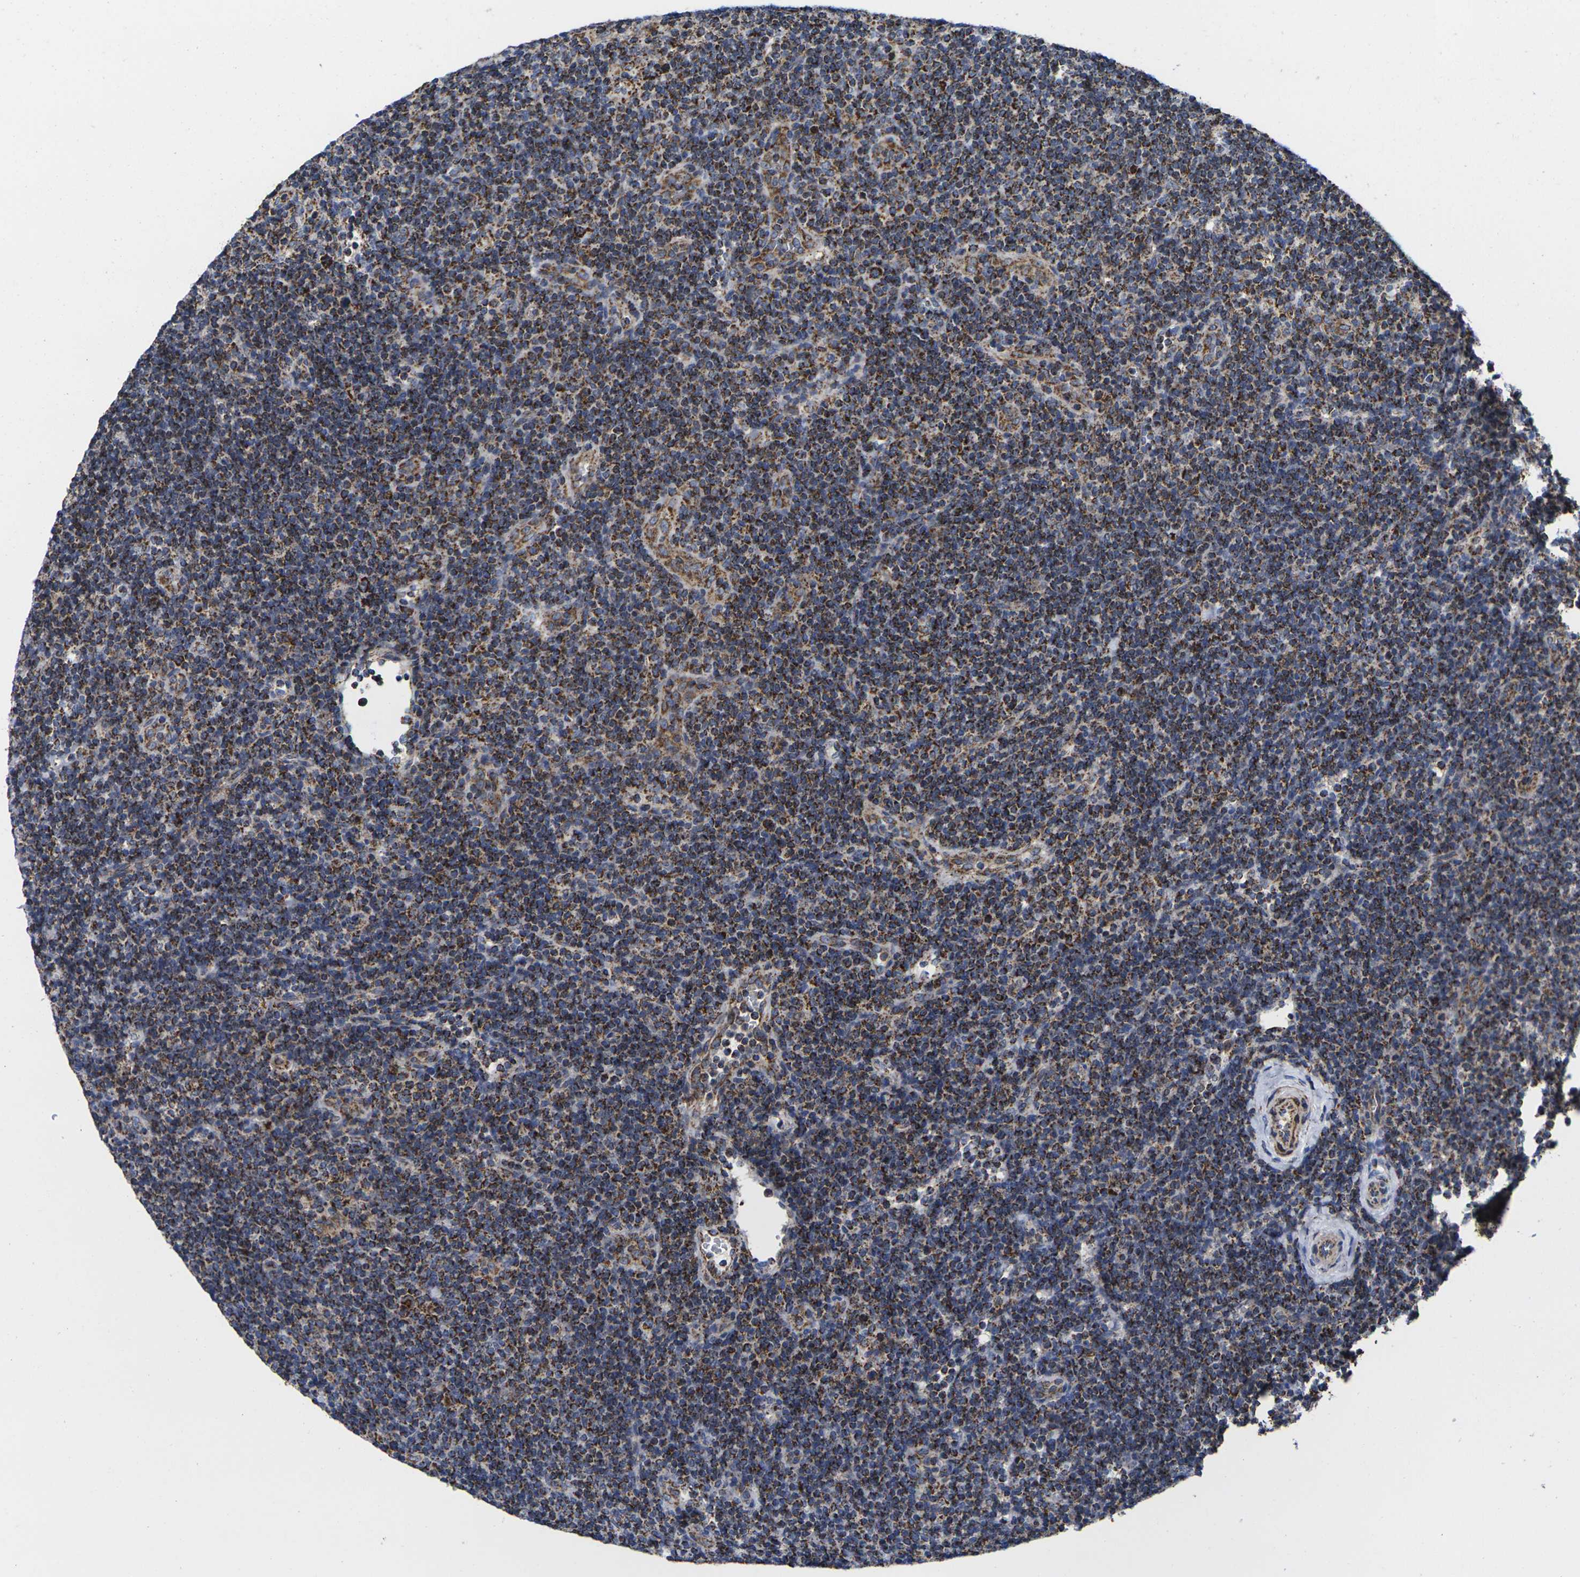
{"staining": {"intensity": "strong", "quantity": ">75%", "location": "cytoplasmic/membranous"}, "tissue": "lymphoma", "cell_type": "Tumor cells", "image_type": "cancer", "snomed": [{"axis": "morphology", "description": "Hodgkin's disease, NOS"}, {"axis": "topography", "description": "Lymph node"}], "caption": "Lymphoma was stained to show a protein in brown. There is high levels of strong cytoplasmic/membranous staining in about >75% of tumor cells.", "gene": "P2RY11", "patient": {"sex": "female", "age": 57}}